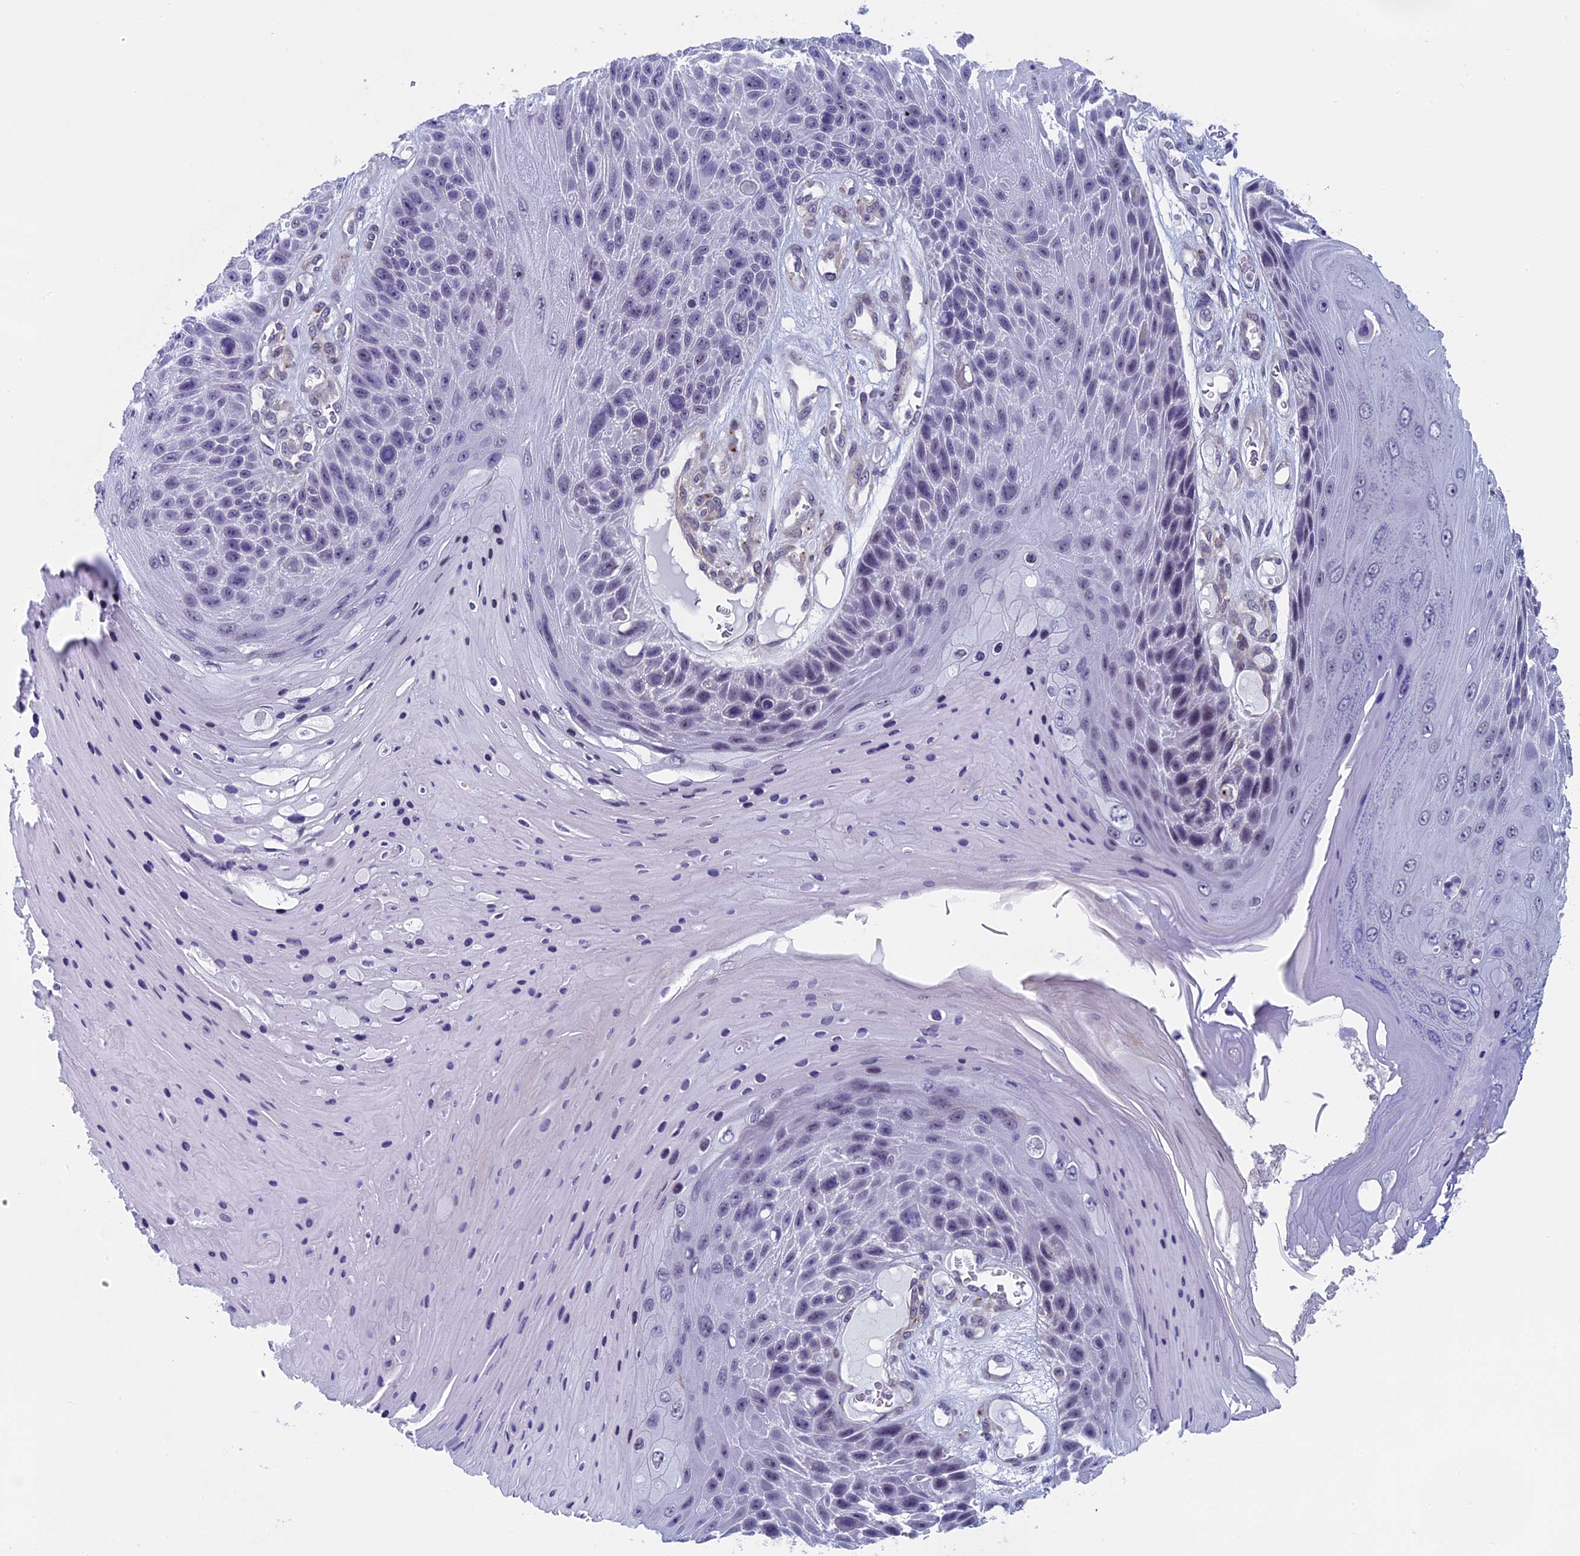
{"staining": {"intensity": "negative", "quantity": "none", "location": "none"}, "tissue": "skin cancer", "cell_type": "Tumor cells", "image_type": "cancer", "snomed": [{"axis": "morphology", "description": "Squamous cell carcinoma, NOS"}, {"axis": "topography", "description": "Skin"}], "caption": "Histopathology image shows no significant protein expression in tumor cells of squamous cell carcinoma (skin).", "gene": "CNEP1R1", "patient": {"sex": "female", "age": 88}}